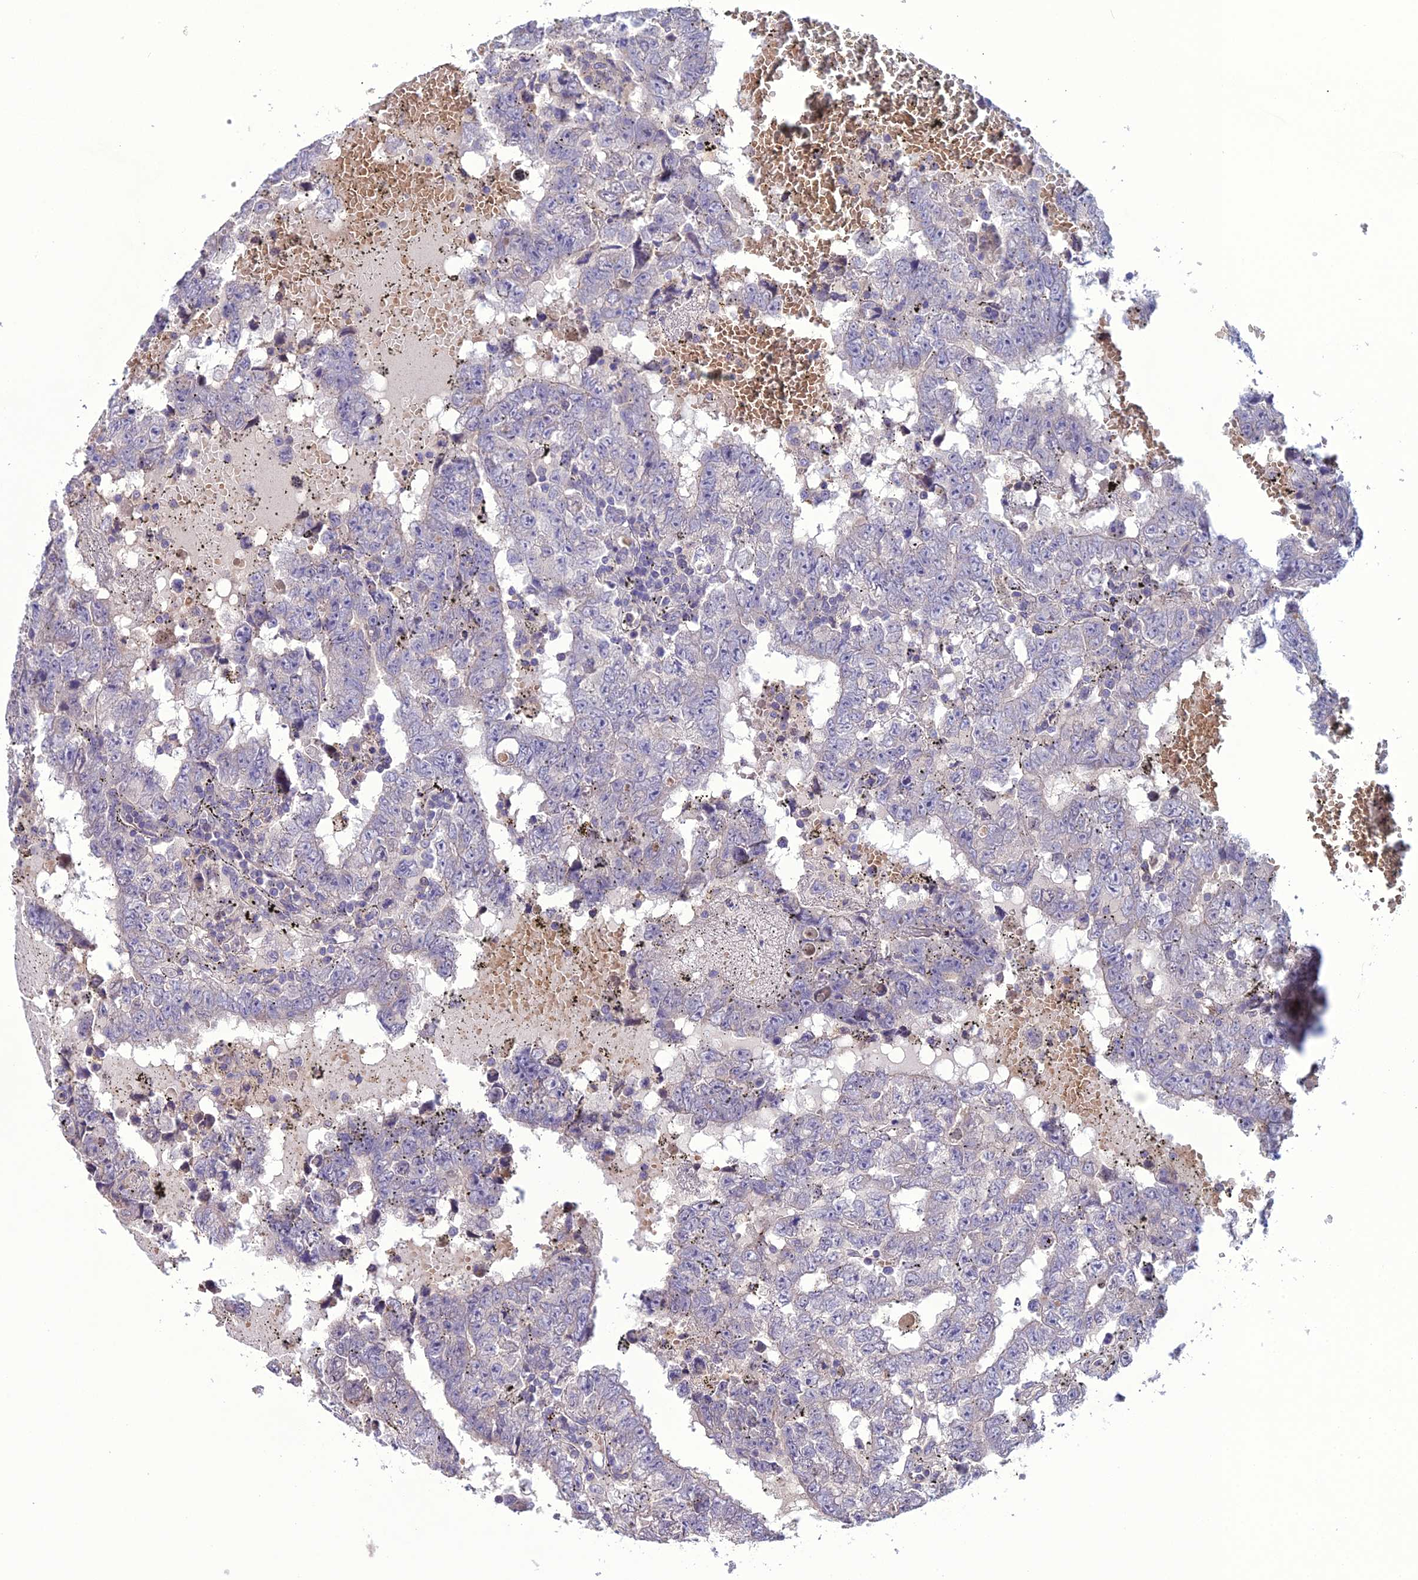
{"staining": {"intensity": "negative", "quantity": "none", "location": "none"}, "tissue": "testis cancer", "cell_type": "Tumor cells", "image_type": "cancer", "snomed": [{"axis": "morphology", "description": "Carcinoma, Embryonal, NOS"}, {"axis": "topography", "description": "Testis"}], "caption": "IHC histopathology image of embryonal carcinoma (testis) stained for a protein (brown), which reveals no staining in tumor cells. (DAB (3,3'-diaminobenzidine) IHC, high magnification).", "gene": "C2orf76", "patient": {"sex": "male", "age": 25}}